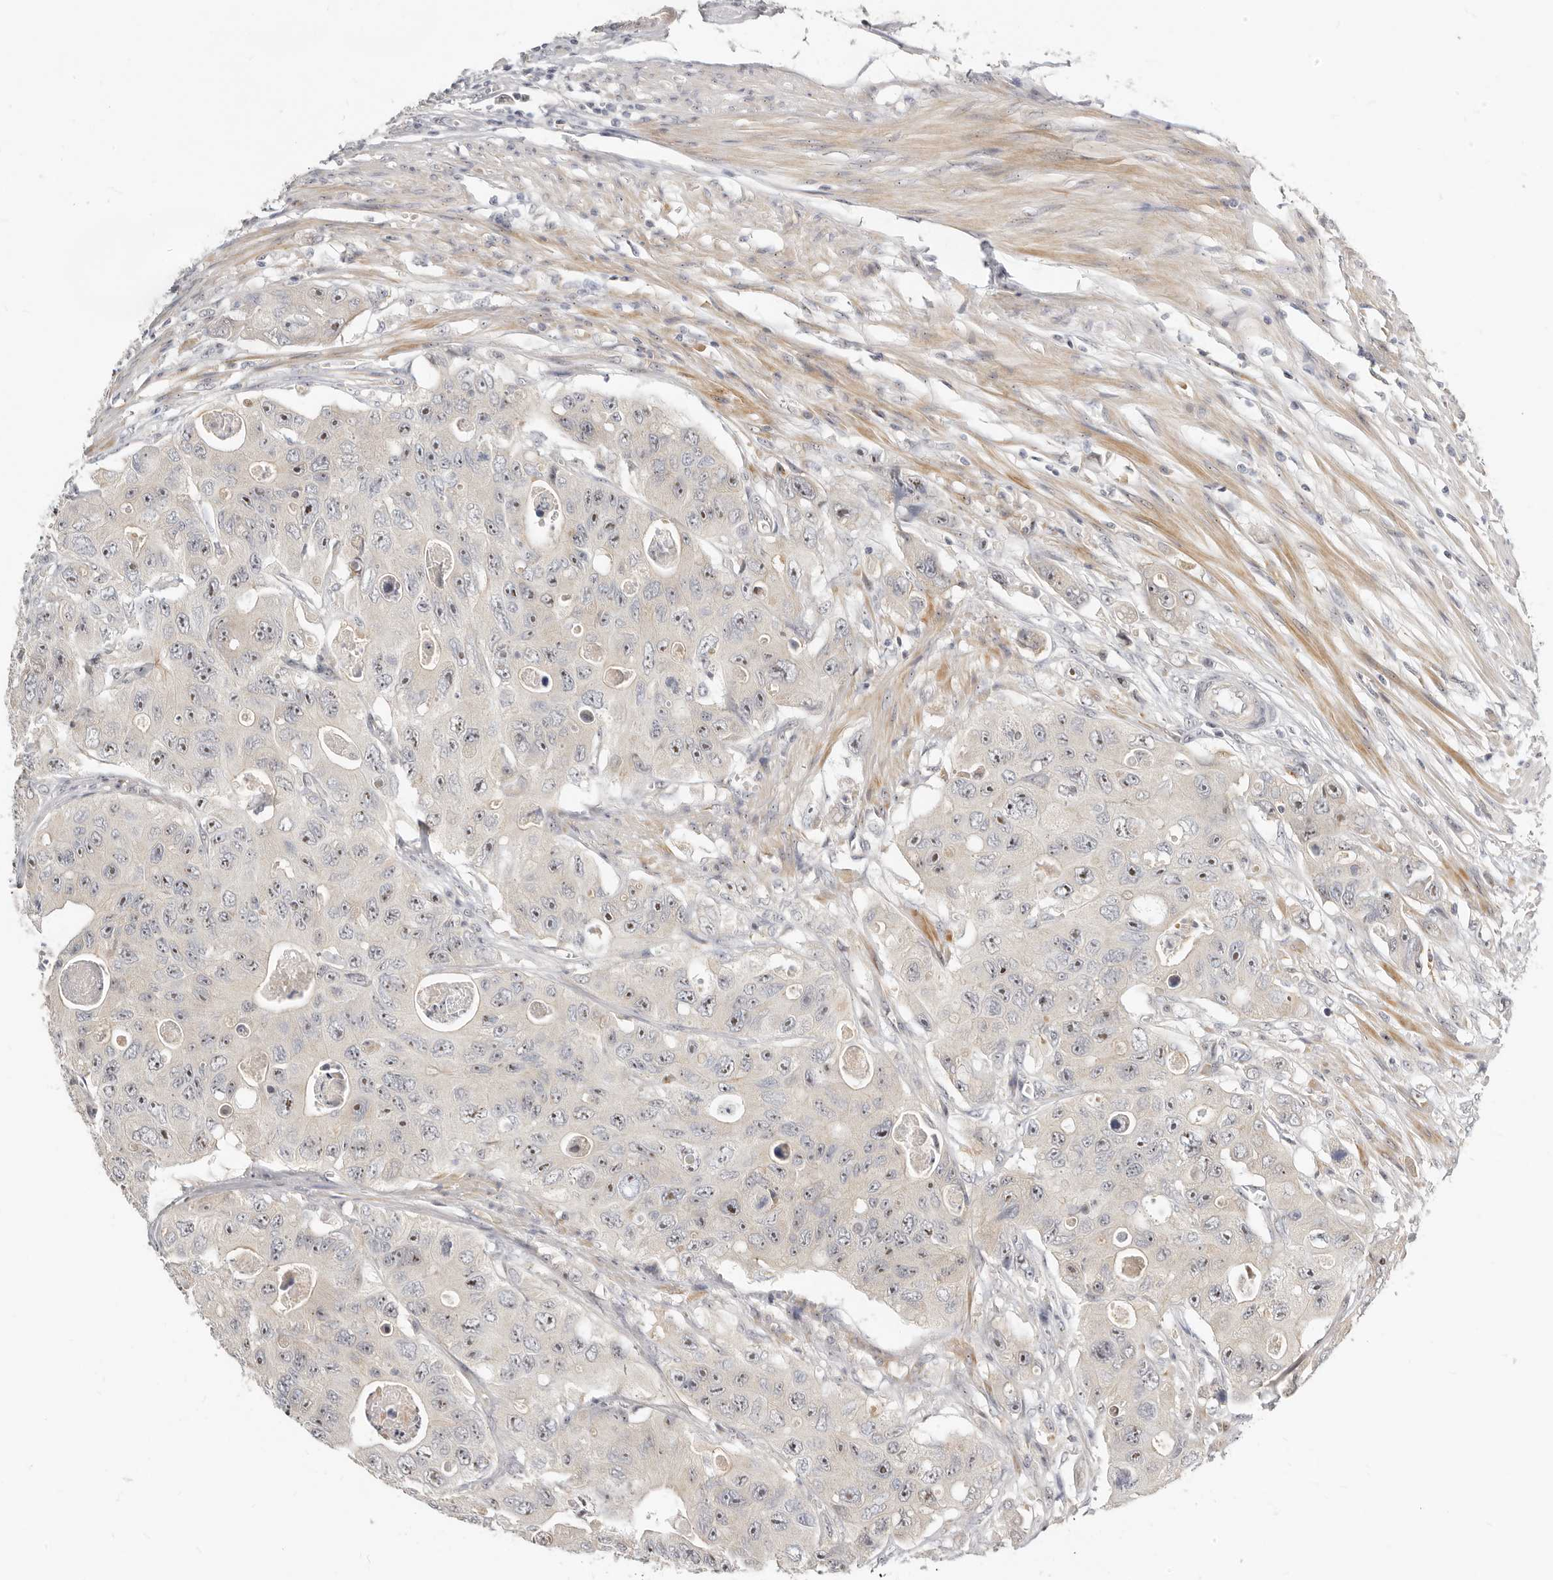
{"staining": {"intensity": "negative", "quantity": "none", "location": "none"}, "tissue": "colorectal cancer", "cell_type": "Tumor cells", "image_type": "cancer", "snomed": [{"axis": "morphology", "description": "Adenocarcinoma, NOS"}, {"axis": "topography", "description": "Colon"}], "caption": "High magnification brightfield microscopy of adenocarcinoma (colorectal) stained with DAB (3,3'-diaminobenzidine) (brown) and counterstained with hematoxylin (blue): tumor cells show no significant expression.", "gene": "MICALL2", "patient": {"sex": "female", "age": 46}}